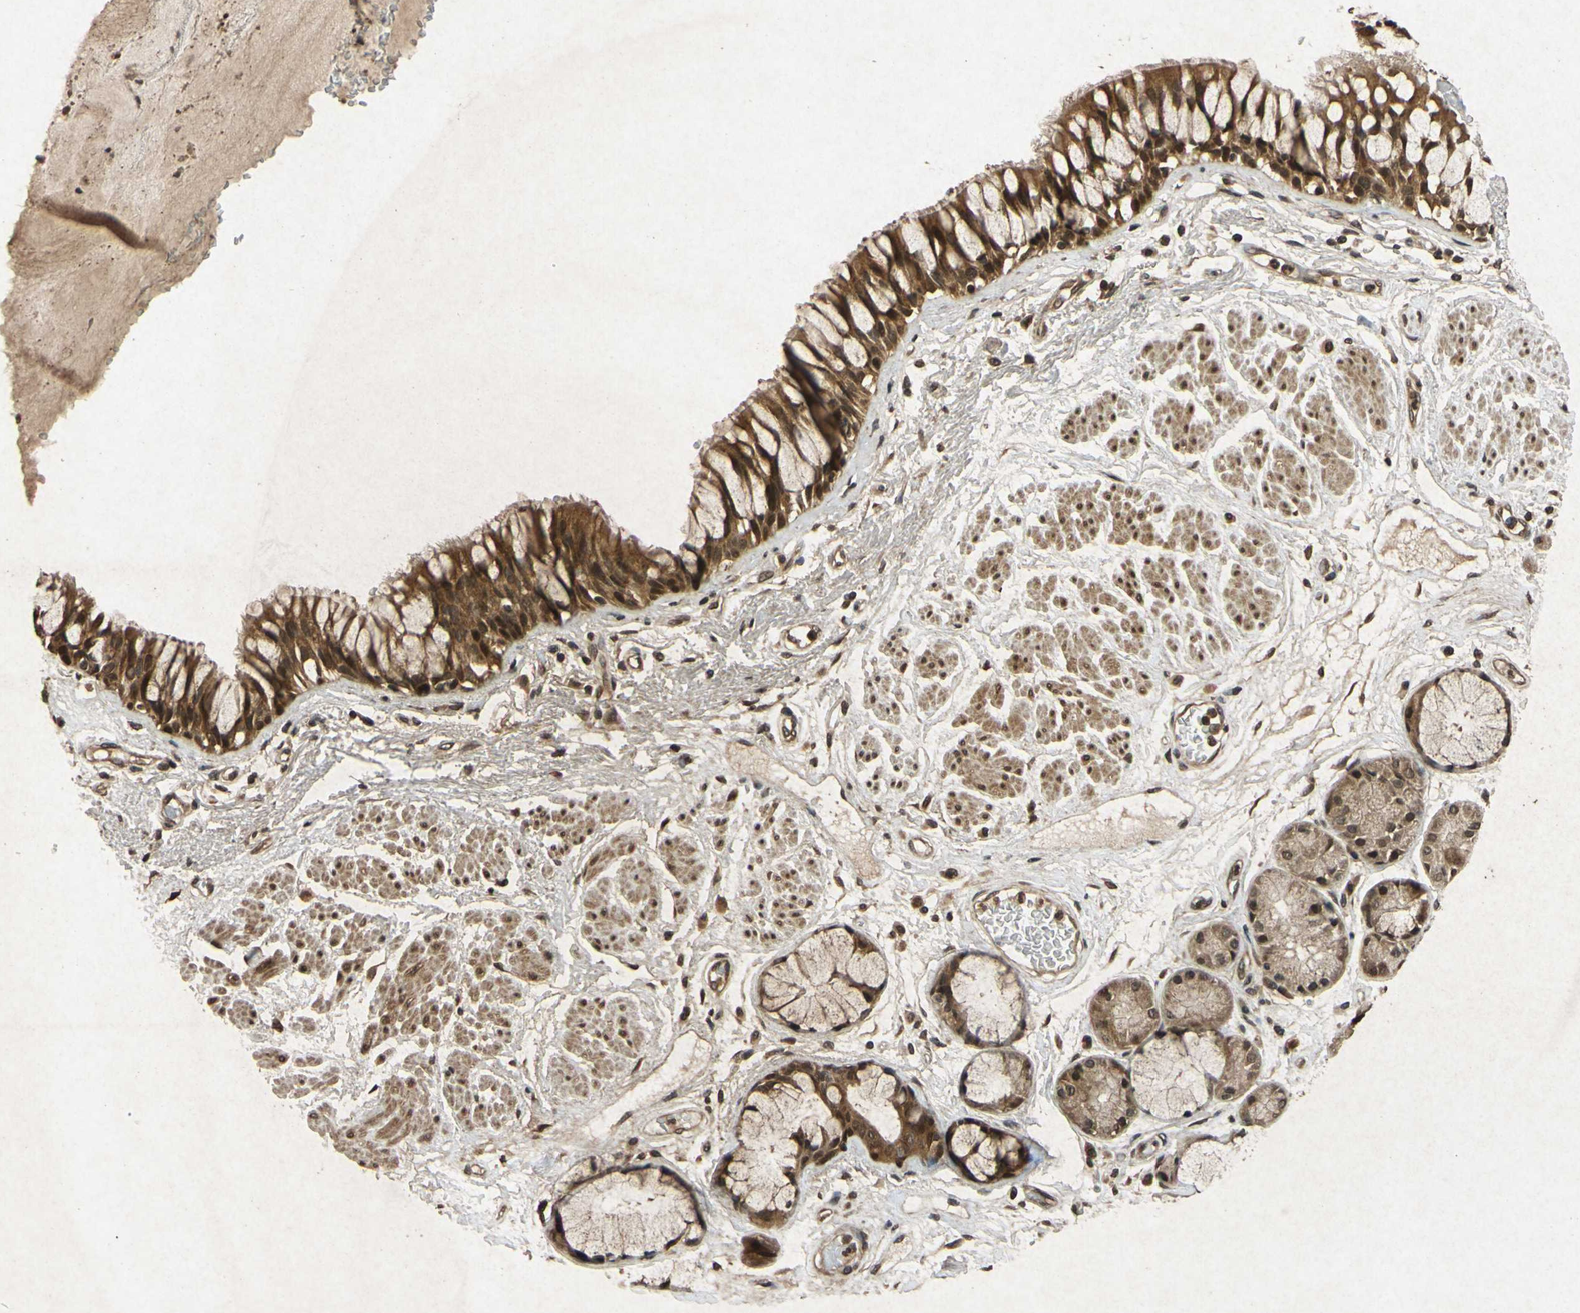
{"staining": {"intensity": "strong", "quantity": ">75%", "location": "cytoplasmic/membranous,nuclear"}, "tissue": "bronchus", "cell_type": "Respiratory epithelial cells", "image_type": "normal", "snomed": [{"axis": "morphology", "description": "Normal tissue, NOS"}, {"axis": "topography", "description": "Bronchus"}], "caption": "Protein staining of benign bronchus shows strong cytoplasmic/membranous,nuclear expression in about >75% of respiratory epithelial cells. The protein is stained brown, and the nuclei are stained in blue (DAB IHC with brightfield microscopy, high magnification).", "gene": "ATP6V1H", "patient": {"sex": "male", "age": 66}}